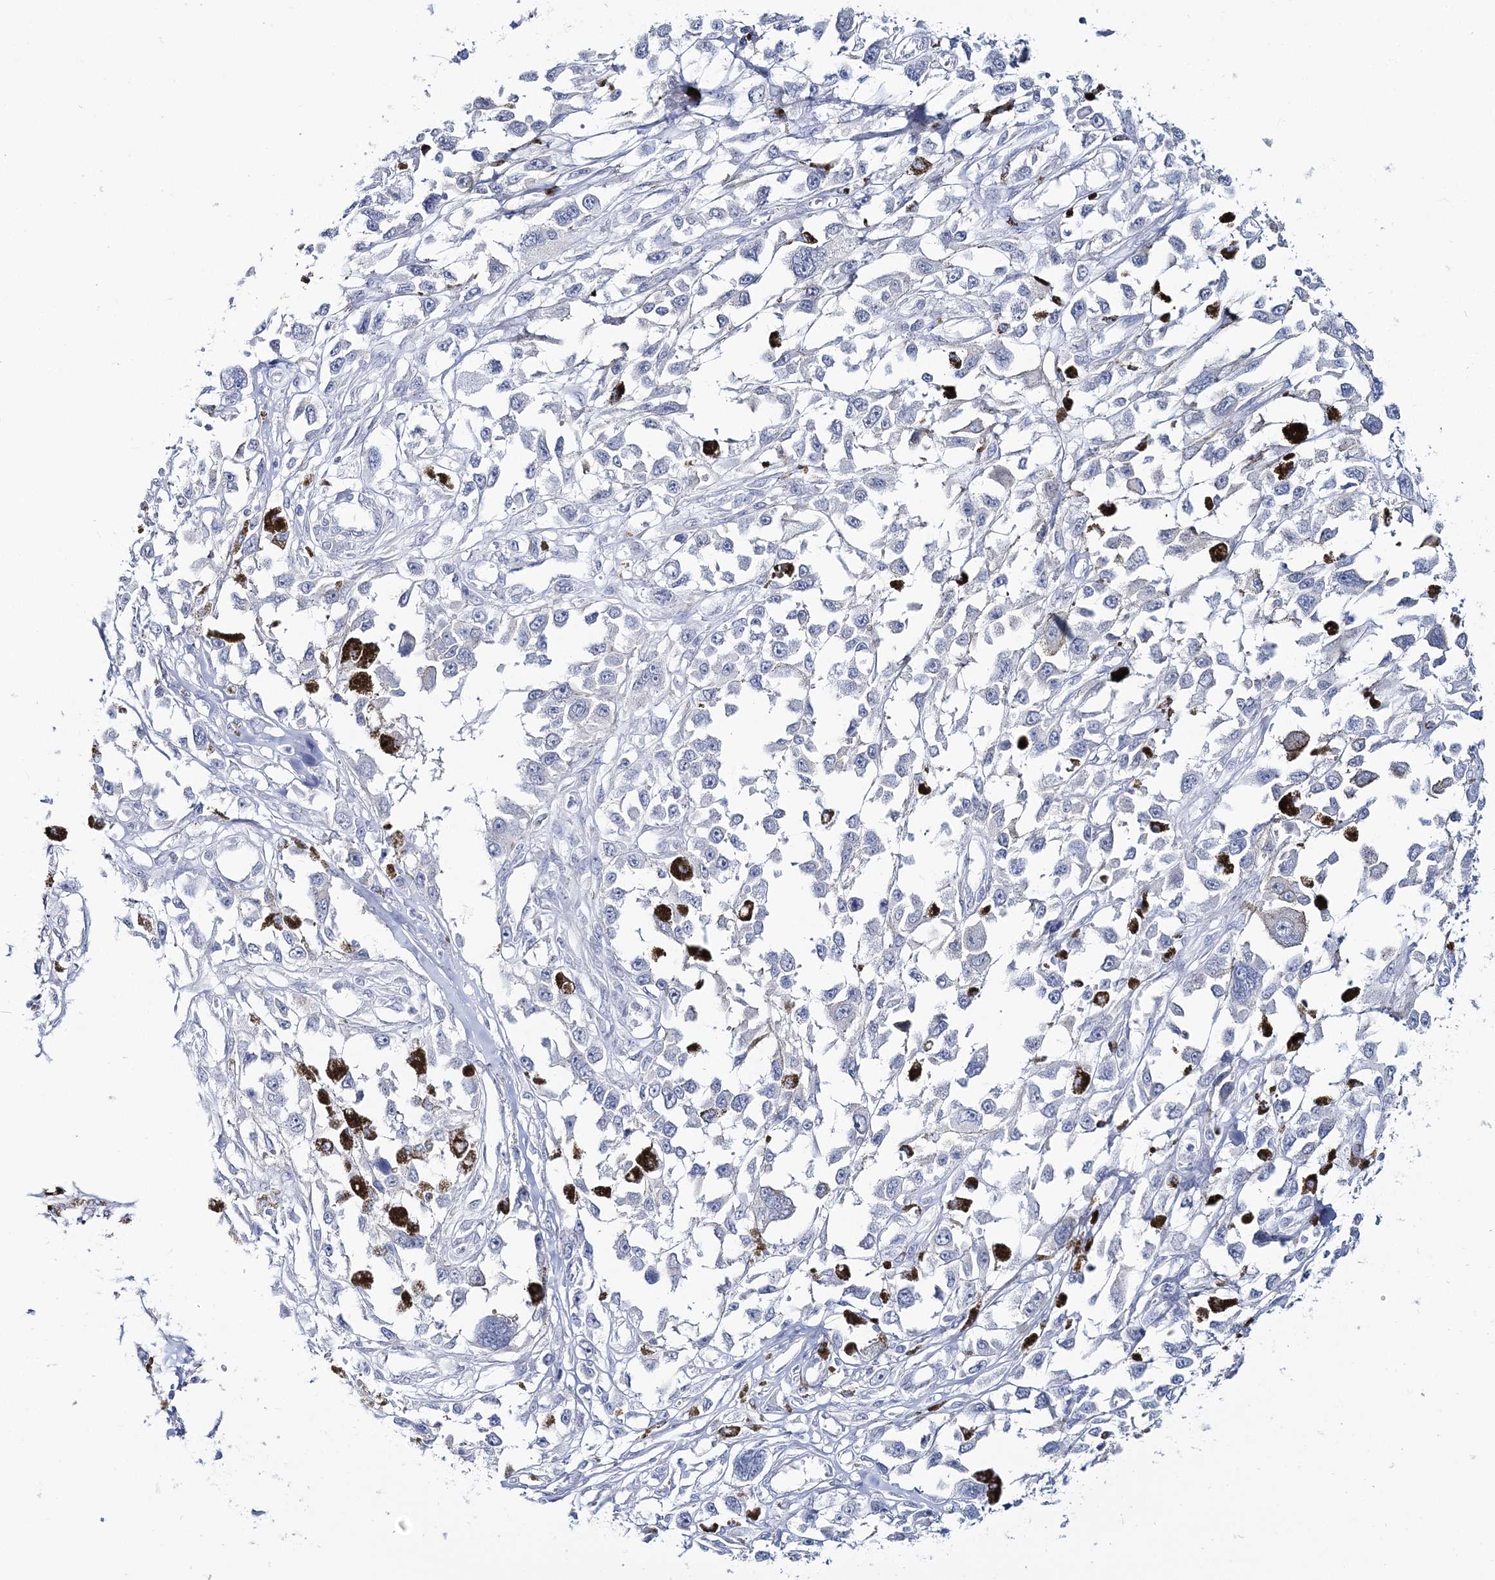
{"staining": {"intensity": "negative", "quantity": "none", "location": "none"}, "tissue": "melanoma", "cell_type": "Tumor cells", "image_type": "cancer", "snomed": [{"axis": "morphology", "description": "Malignant melanoma, Metastatic site"}, {"axis": "topography", "description": "Lymph node"}], "caption": "This is an immunohistochemistry (IHC) histopathology image of human melanoma. There is no positivity in tumor cells.", "gene": "CYP3A4", "patient": {"sex": "male", "age": 59}}